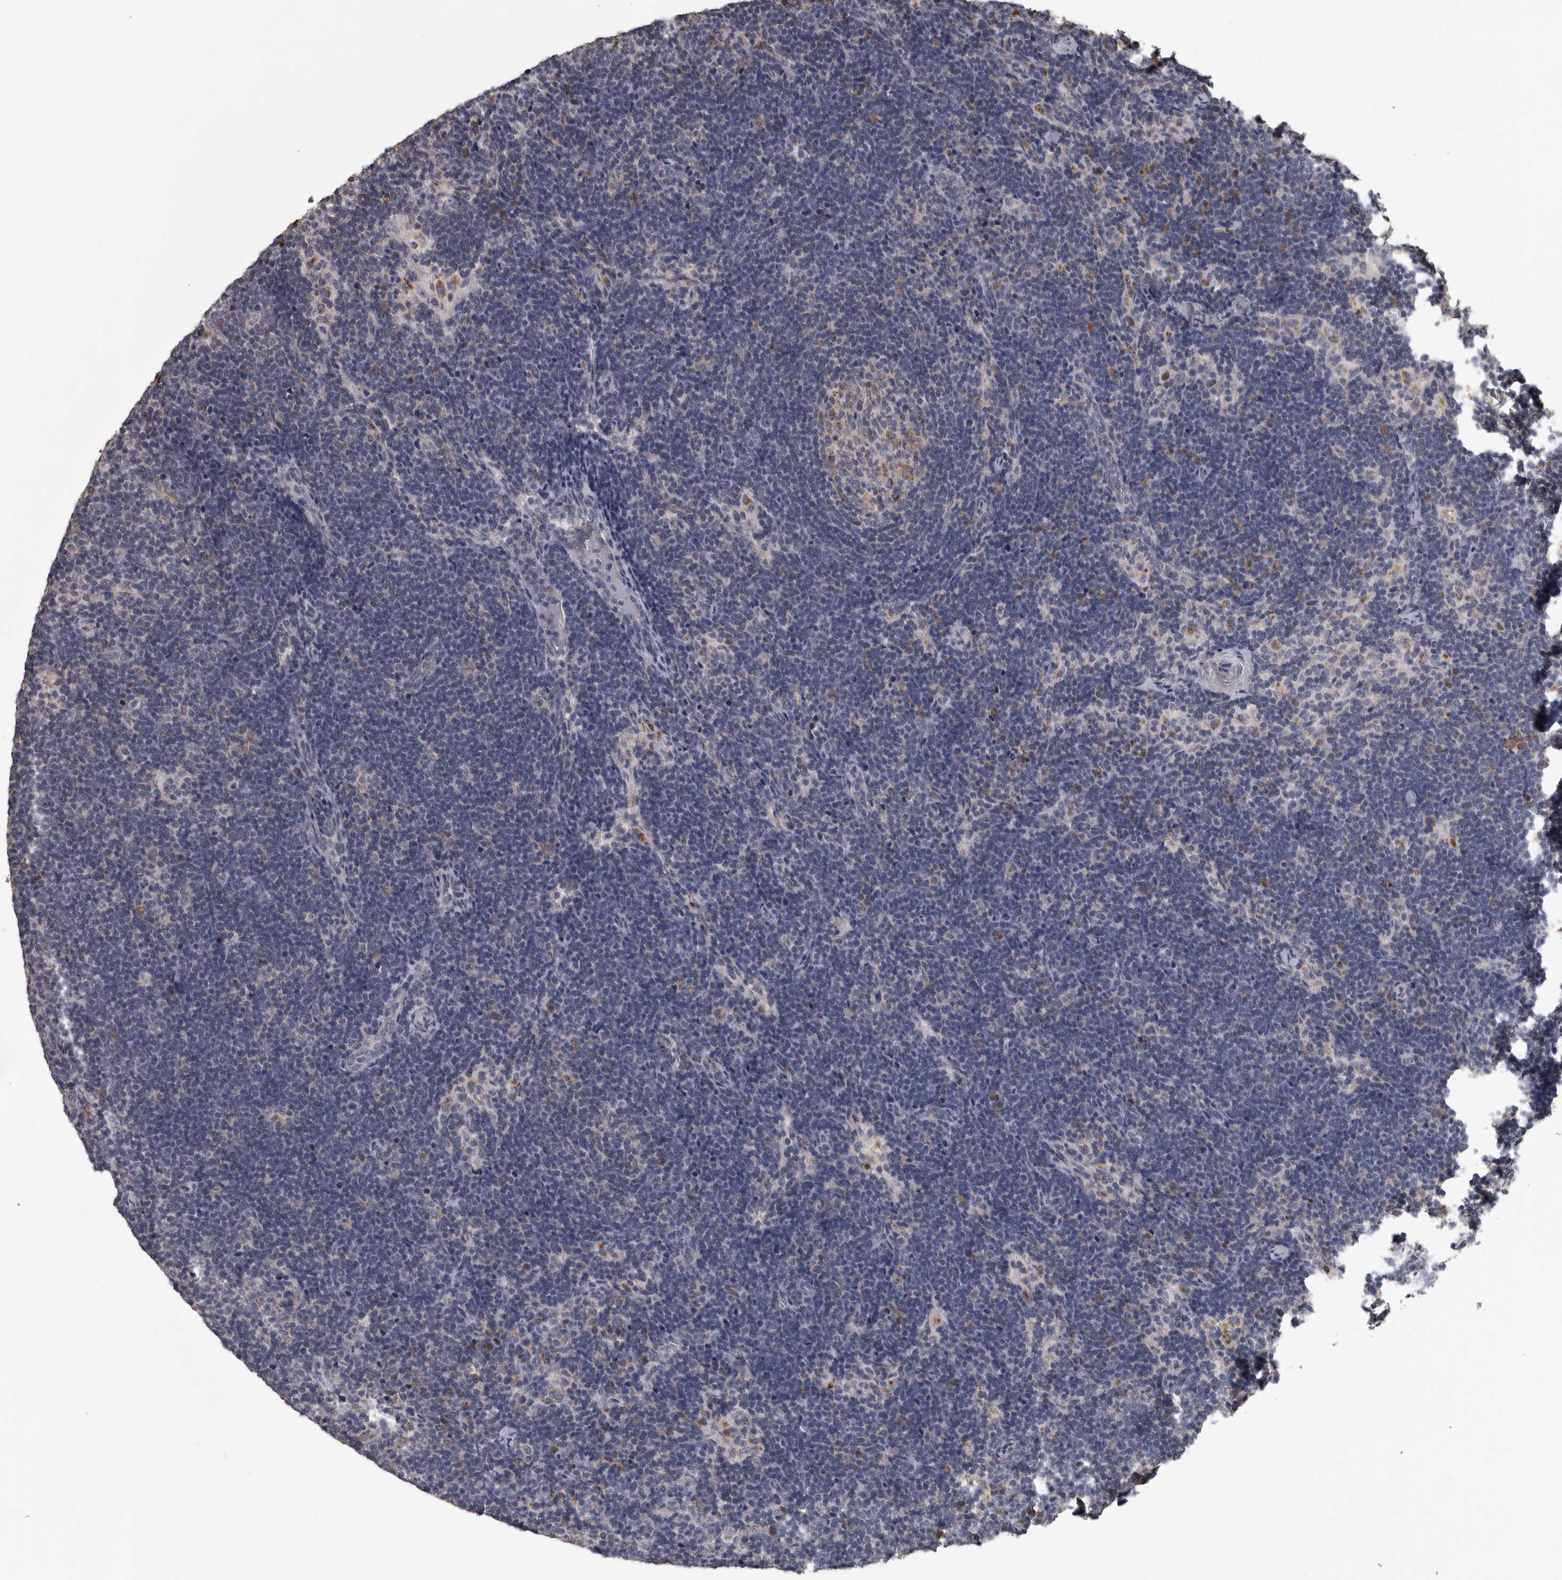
{"staining": {"intensity": "weak", "quantity": "25%-75%", "location": "cytoplasmic/membranous"}, "tissue": "lymph node", "cell_type": "Germinal center cells", "image_type": "normal", "snomed": [{"axis": "morphology", "description": "Normal tissue, NOS"}, {"axis": "topography", "description": "Lymph node"}], "caption": "Normal lymph node exhibits weak cytoplasmic/membranous expression in approximately 25%-75% of germinal center cells.", "gene": "FRK", "patient": {"sex": "female", "age": 22}}